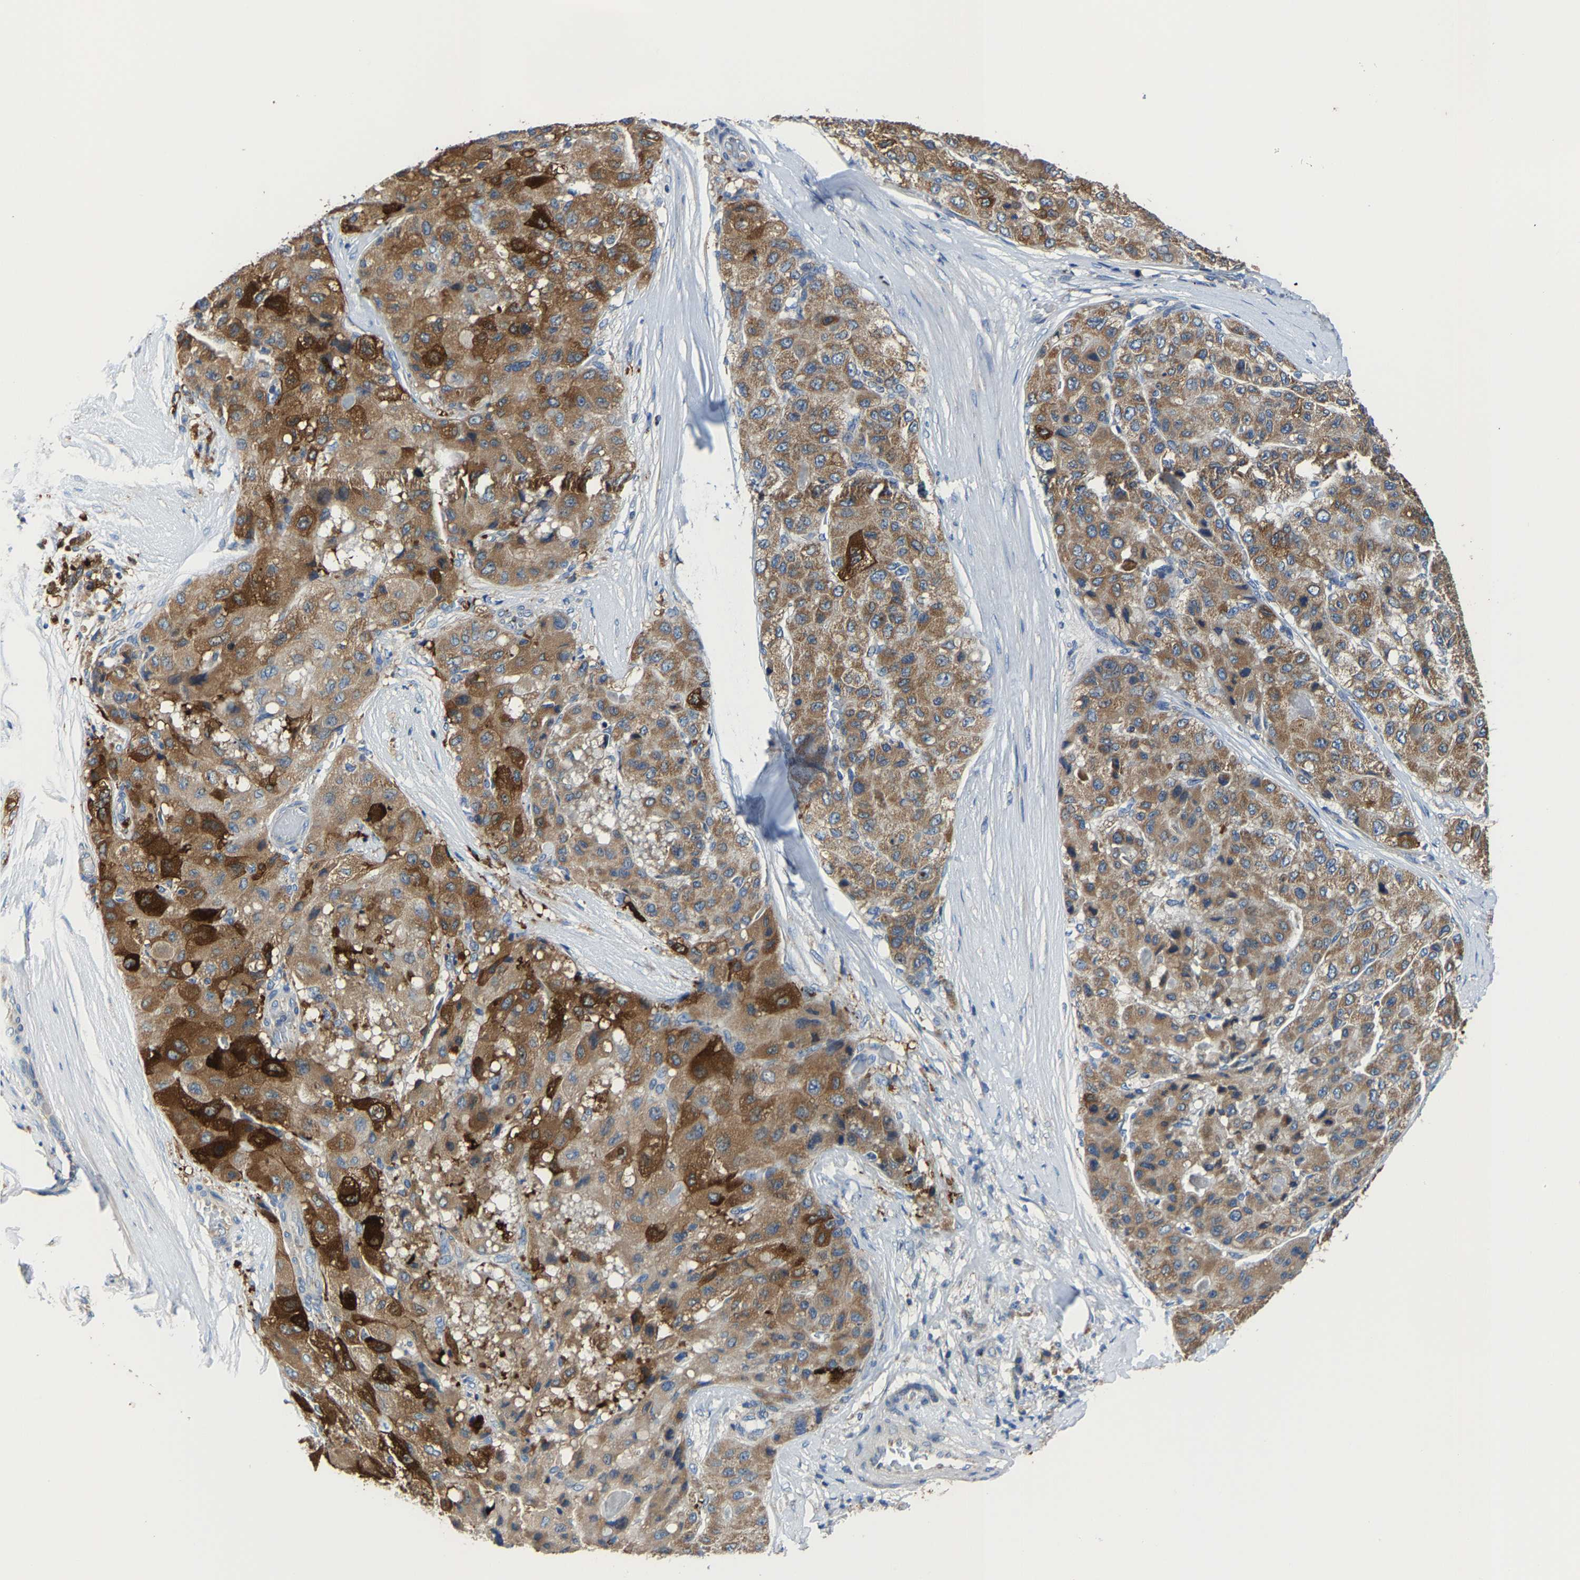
{"staining": {"intensity": "strong", "quantity": "25%-75%", "location": "cytoplasmic/membranous"}, "tissue": "liver cancer", "cell_type": "Tumor cells", "image_type": "cancer", "snomed": [{"axis": "morphology", "description": "Carcinoma, Hepatocellular, NOS"}, {"axis": "topography", "description": "Liver"}], "caption": "Immunohistochemistry of human liver cancer displays high levels of strong cytoplasmic/membranous staining in approximately 25%-75% of tumor cells. Using DAB (3,3'-diaminobenzidine) (brown) and hematoxylin (blue) stains, captured at high magnification using brightfield microscopy.", "gene": "AGK", "patient": {"sex": "male", "age": 80}}